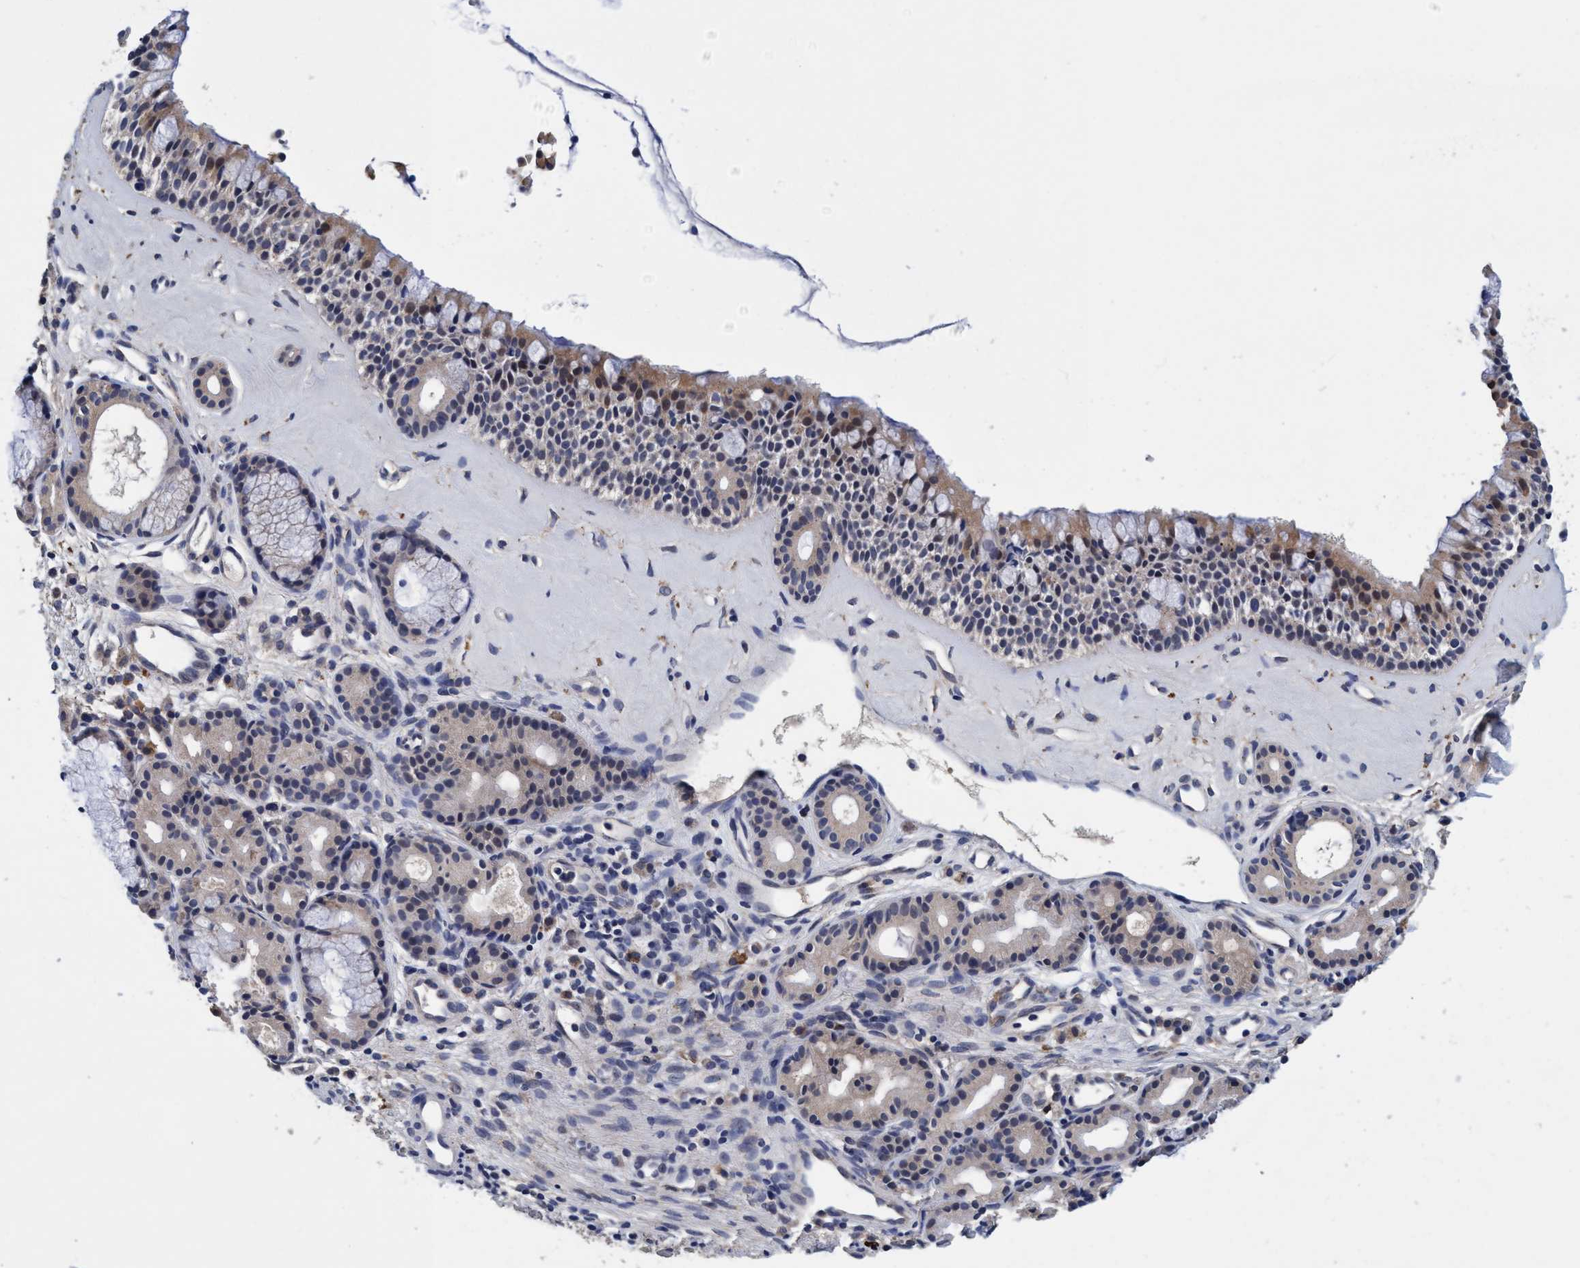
{"staining": {"intensity": "weak", "quantity": "25%-75%", "location": "cytoplasmic/membranous"}, "tissue": "nasopharynx", "cell_type": "Respiratory epithelial cells", "image_type": "normal", "snomed": [{"axis": "morphology", "description": "Normal tissue, NOS"}, {"axis": "topography", "description": "Nasopharynx"}], "caption": "Protein staining of unremarkable nasopharynx reveals weak cytoplasmic/membranous expression in about 25%-75% of respiratory epithelial cells.", "gene": "CALCOCO2", "patient": {"sex": "female", "age": 42}}